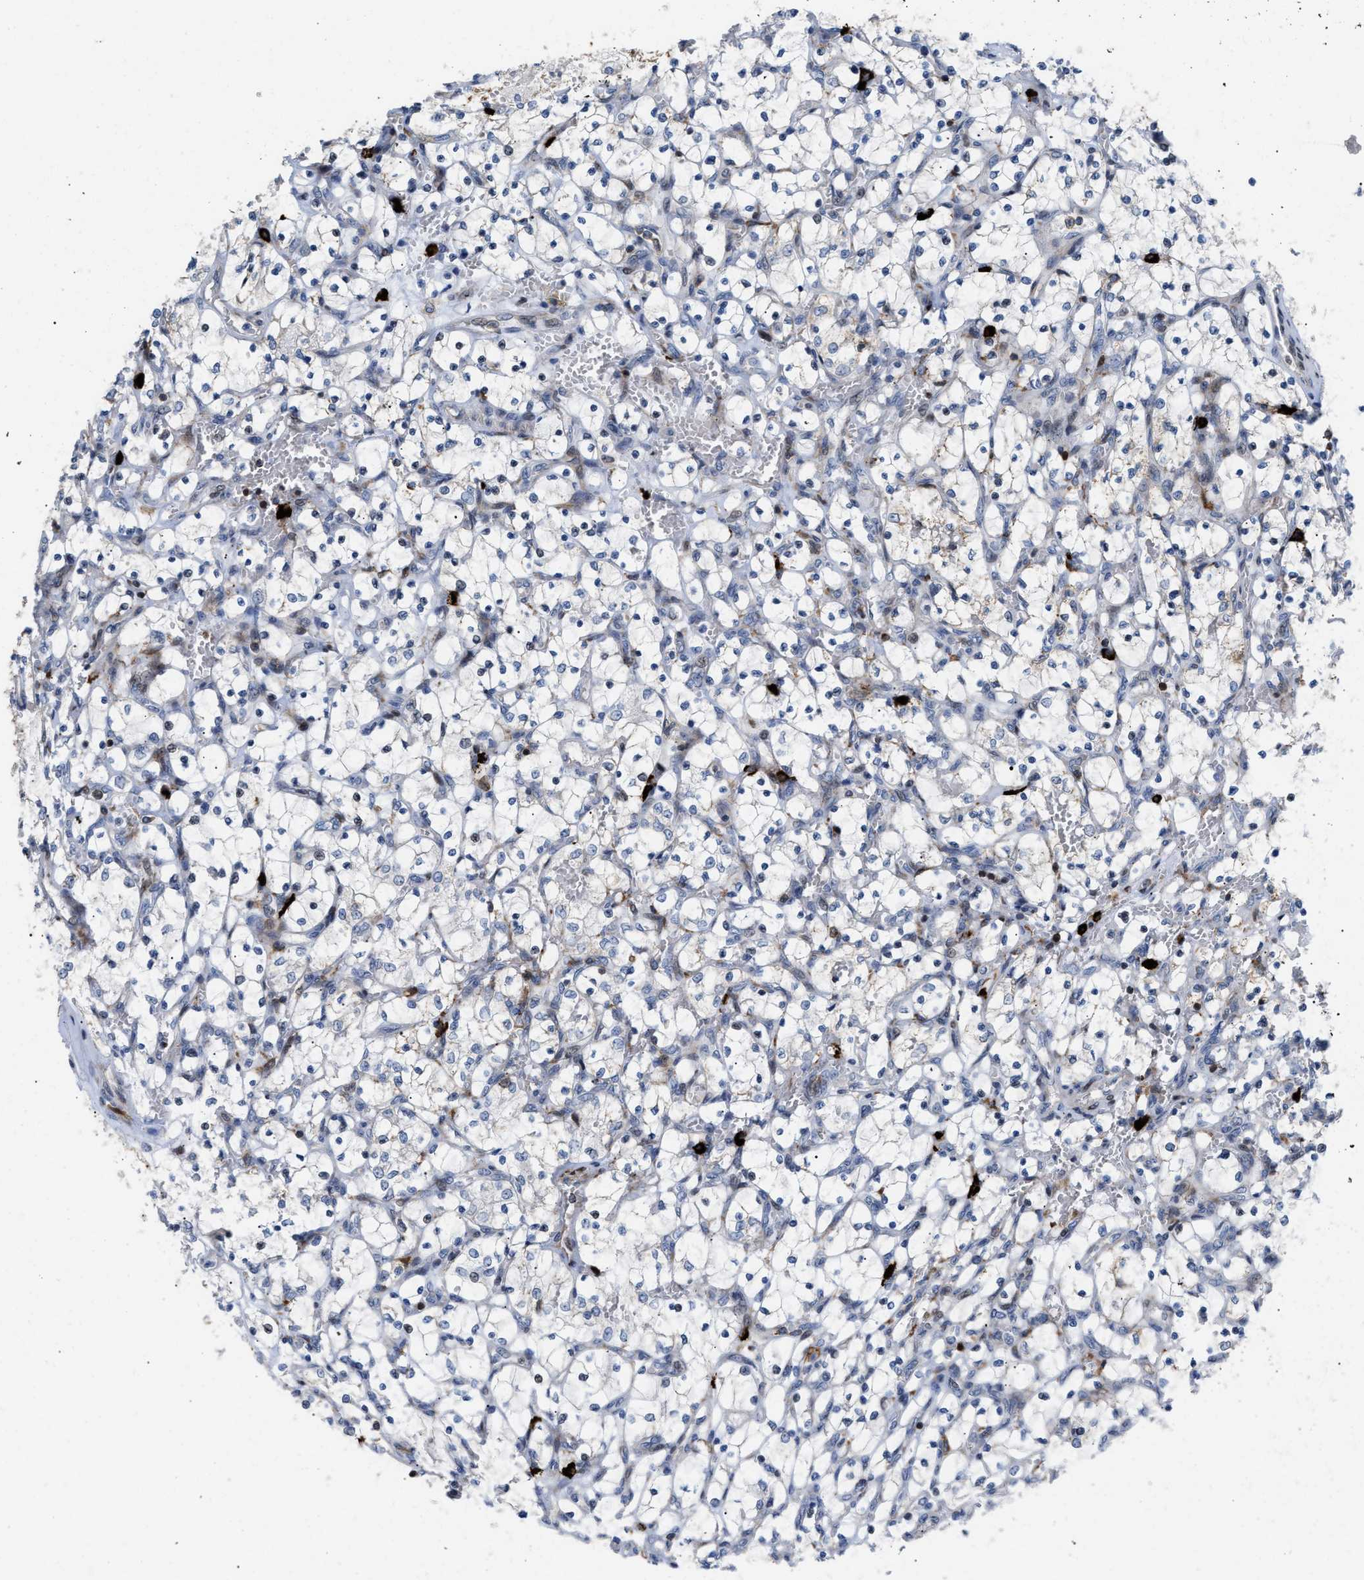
{"staining": {"intensity": "negative", "quantity": "none", "location": "none"}, "tissue": "renal cancer", "cell_type": "Tumor cells", "image_type": "cancer", "snomed": [{"axis": "morphology", "description": "Adenocarcinoma, NOS"}, {"axis": "topography", "description": "Kidney"}], "caption": "High magnification brightfield microscopy of adenocarcinoma (renal) stained with DAB (3,3'-diaminobenzidine) (brown) and counterstained with hematoxylin (blue): tumor cells show no significant expression.", "gene": "ATP9A", "patient": {"sex": "female", "age": 69}}